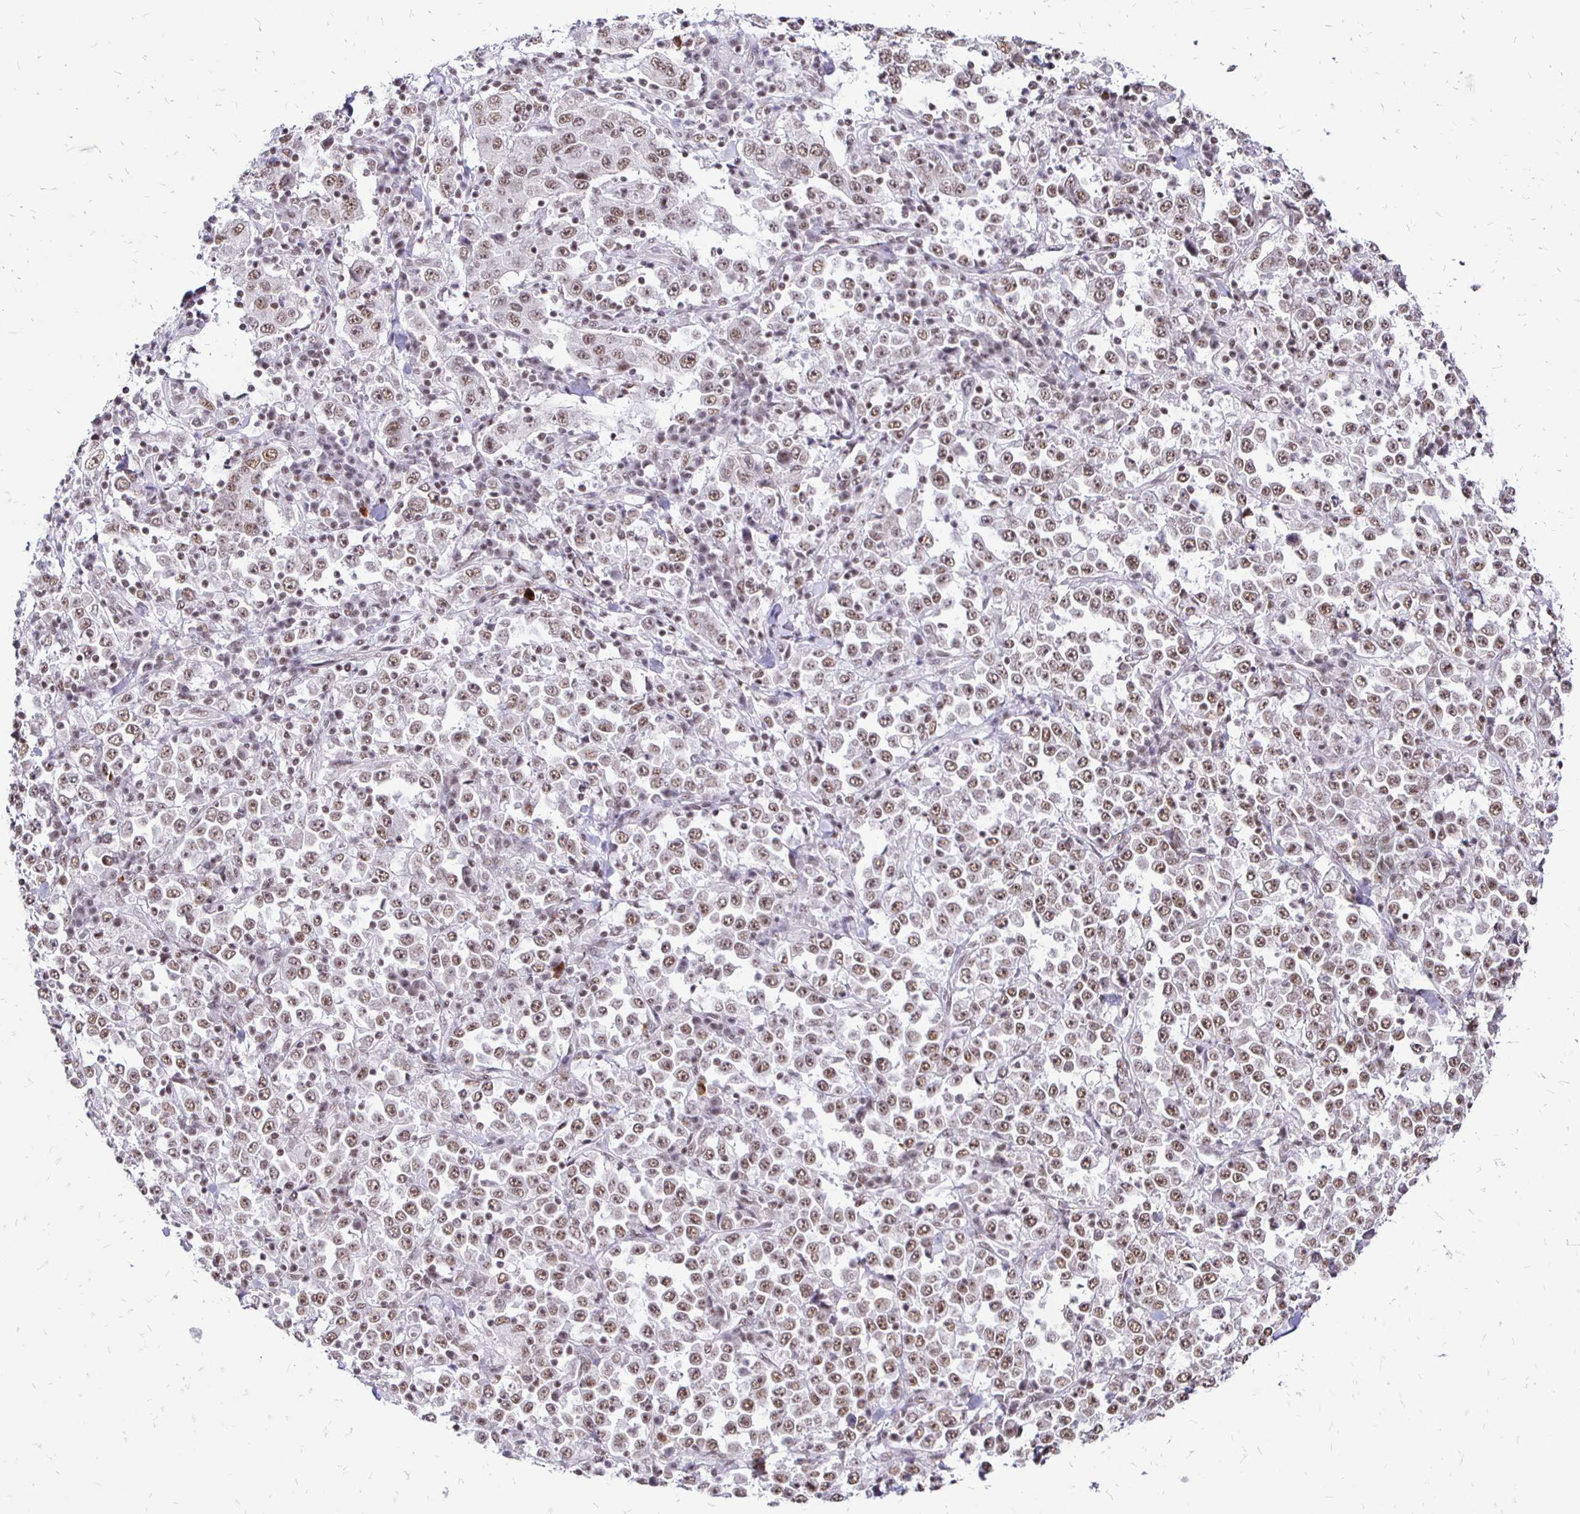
{"staining": {"intensity": "weak", "quantity": ">75%", "location": "nuclear"}, "tissue": "stomach cancer", "cell_type": "Tumor cells", "image_type": "cancer", "snomed": [{"axis": "morphology", "description": "Normal tissue, NOS"}, {"axis": "morphology", "description": "Adenocarcinoma, NOS"}, {"axis": "topography", "description": "Stomach, upper"}, {"axis": "topography", "description": "Stomach"}], "caption": "This histopathology image exhibits immunohistochemistry (IHC) staining of stomach cancer, with low weak nuclear expression in about >75% of tumor cells.", "gene": "SIN3A", "patient": {"sex": "male", "age": 59}}